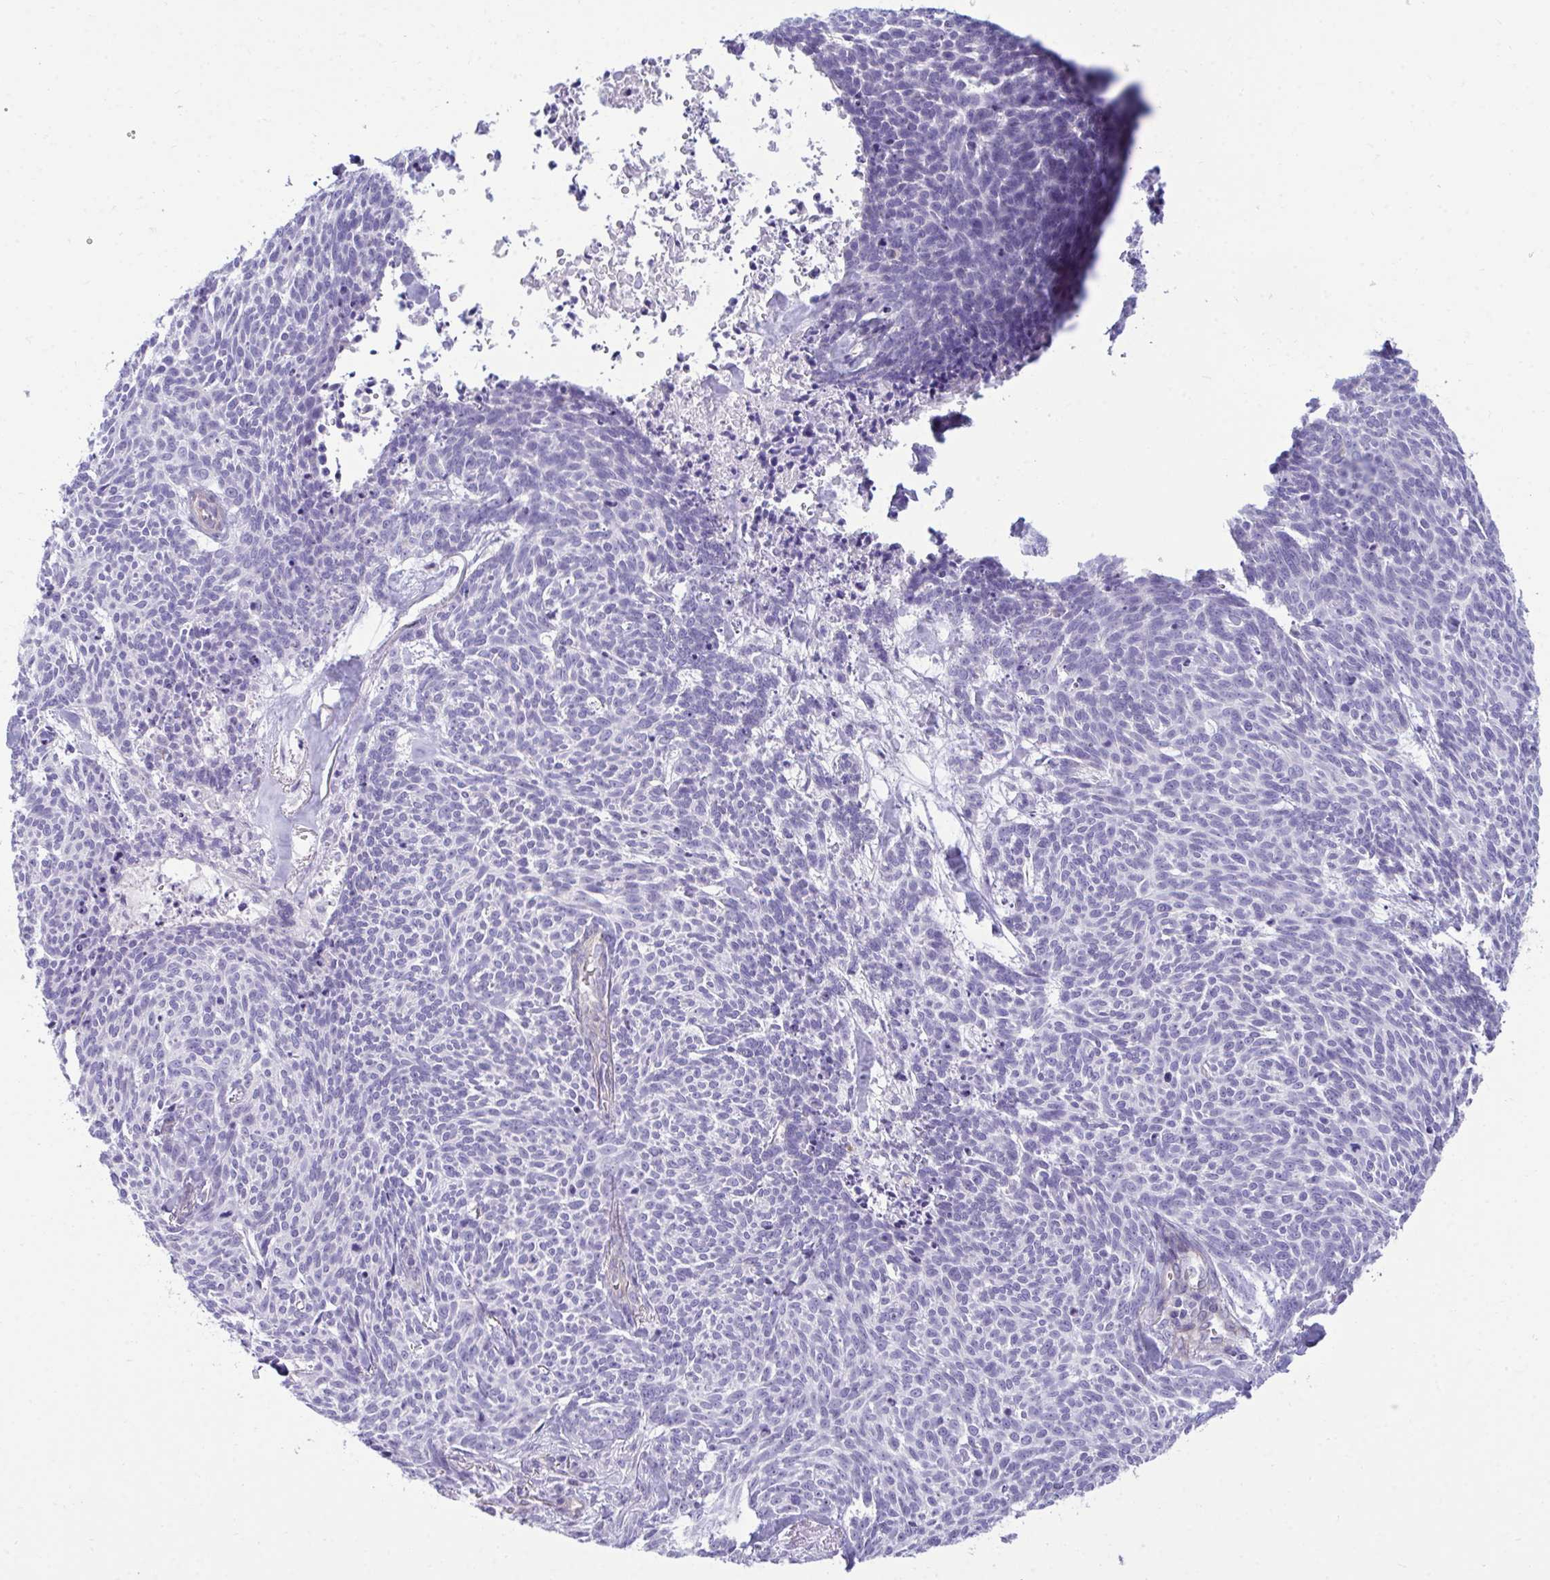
{"staining": {"intensity": "negative", "quantity": "none", "location": "none"}, "tissue": "skin cancer", "cell_type": "Tumor cells", "image_type": "cancer", "snomed": [{"axis": "morphology", "description": "Basal cell carcinoma"}, {"axis": "topography", "description": "Skin"}], "caption": "An immunohistochemistry photomicrograph of skin cancer (basal cell carcinoma) is shown. There is no staining in tumor cells of skin cancer (basal cell carcinoma). The staining was performed using DAB to visualize the protein expression in brown, while the nuclei were stained in blue with hematoxylin (Magnification: 20x).", "gene": "UBL3", "patient": {"sex": "female", "age": 93}}